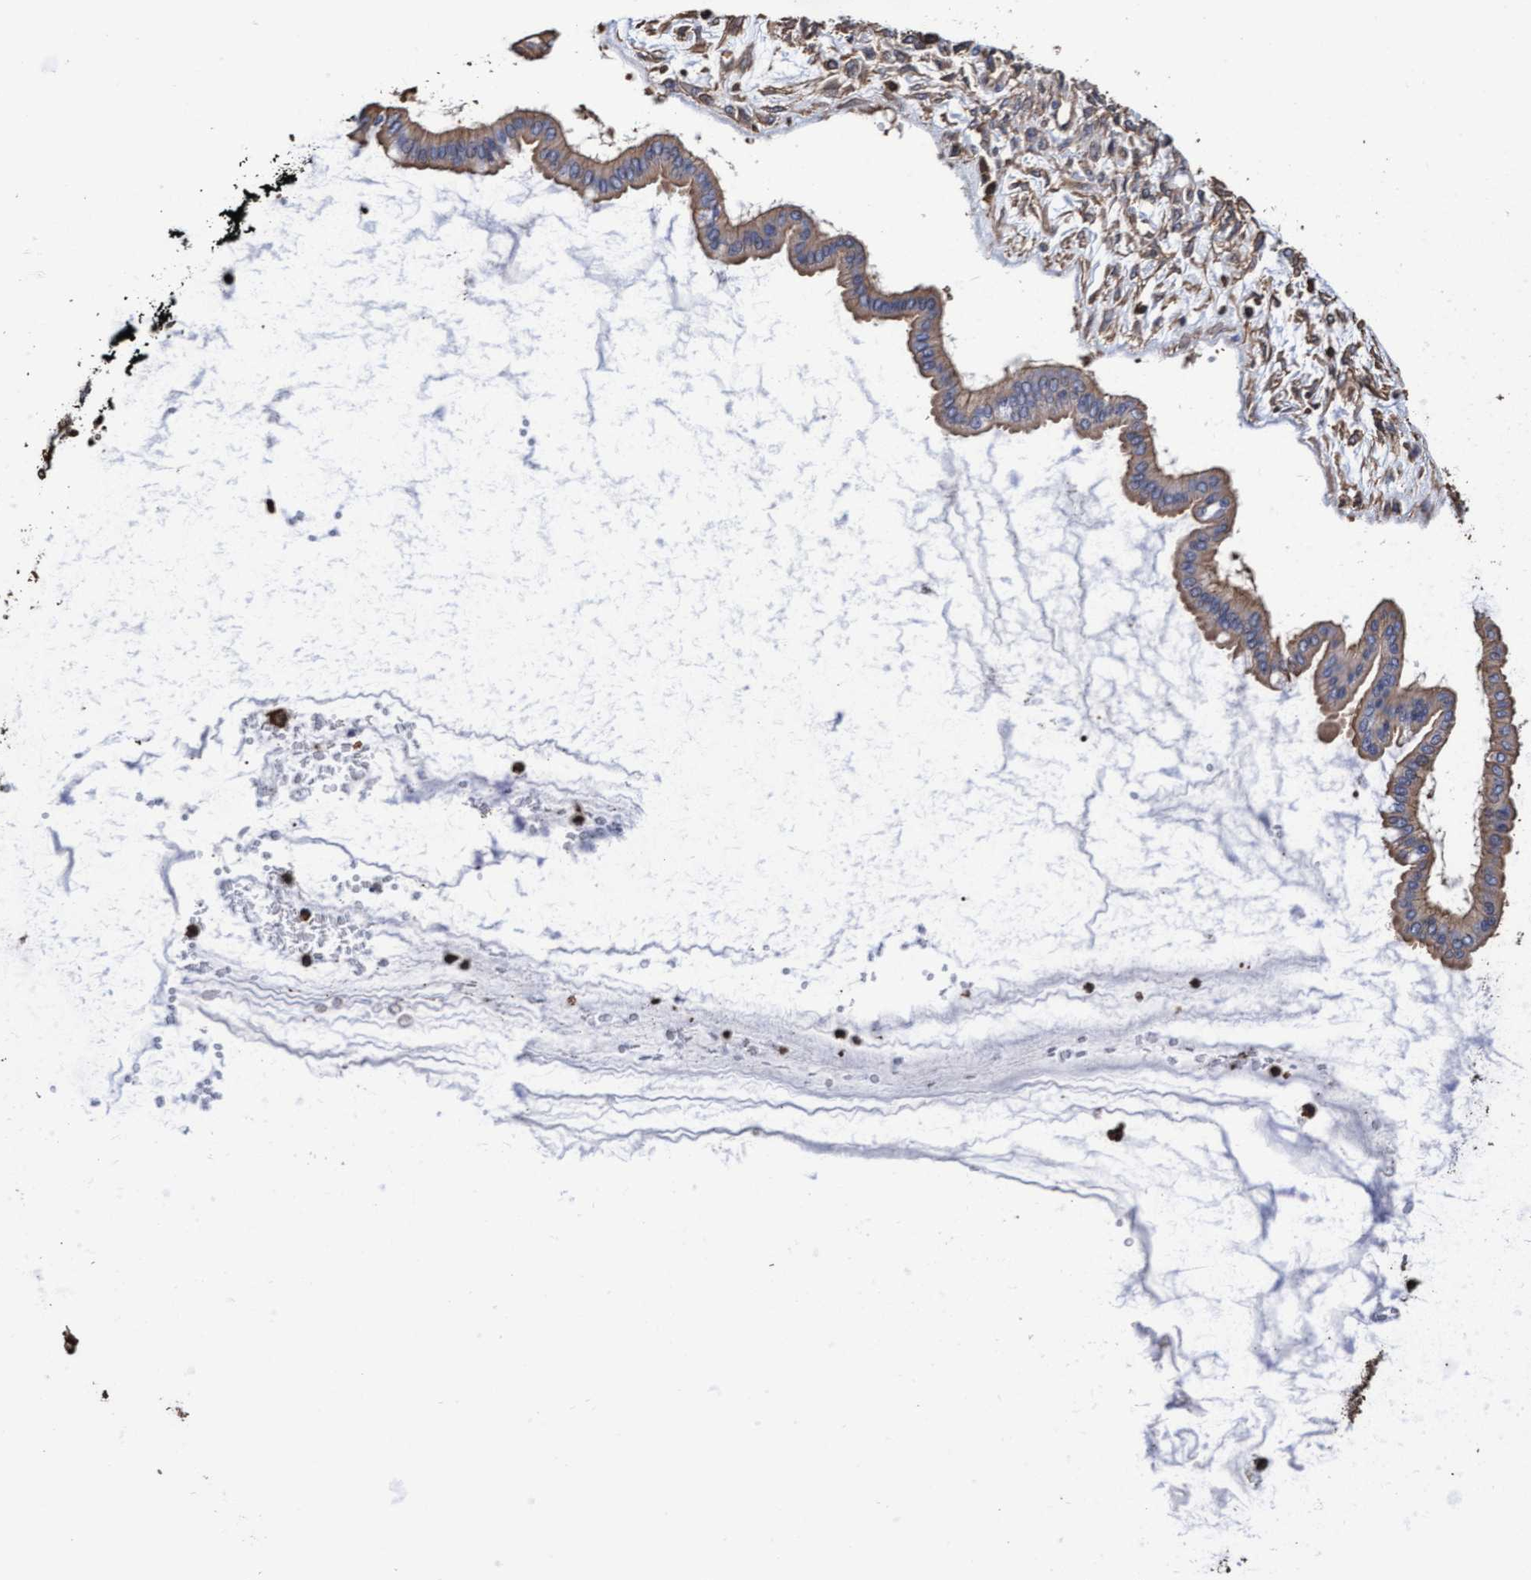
{"staining": {"intensity": "weak", "quantity": "25%-75%", "location": "cytoplasmic/membranous"}, "tissue": "ovarian cancer", "cell_type": "Tumor cells", "image_type": "cancer", "snomed": [{"axis": "morphology", "description": "Cystadenocarcinoma, mucinous, NOS"}, {"axis": "topography", "description": "Ovary"}], "caption": "Ovarian cancer stained with DAB immunohistochemistry (IHC) demonstrates low levels of weak cytoplasmic/membranous staining in approximately 25%-75% of tumor cells. The staining was performed using DAB (3,3'-diaminobenzidine) to visualize the protein expression in brown, while the nuclei were stained in blue with hematoxylin (Magnification: 20x).", "gene": "GRHPR", "patient": {"sex": "female", "age": 73}}